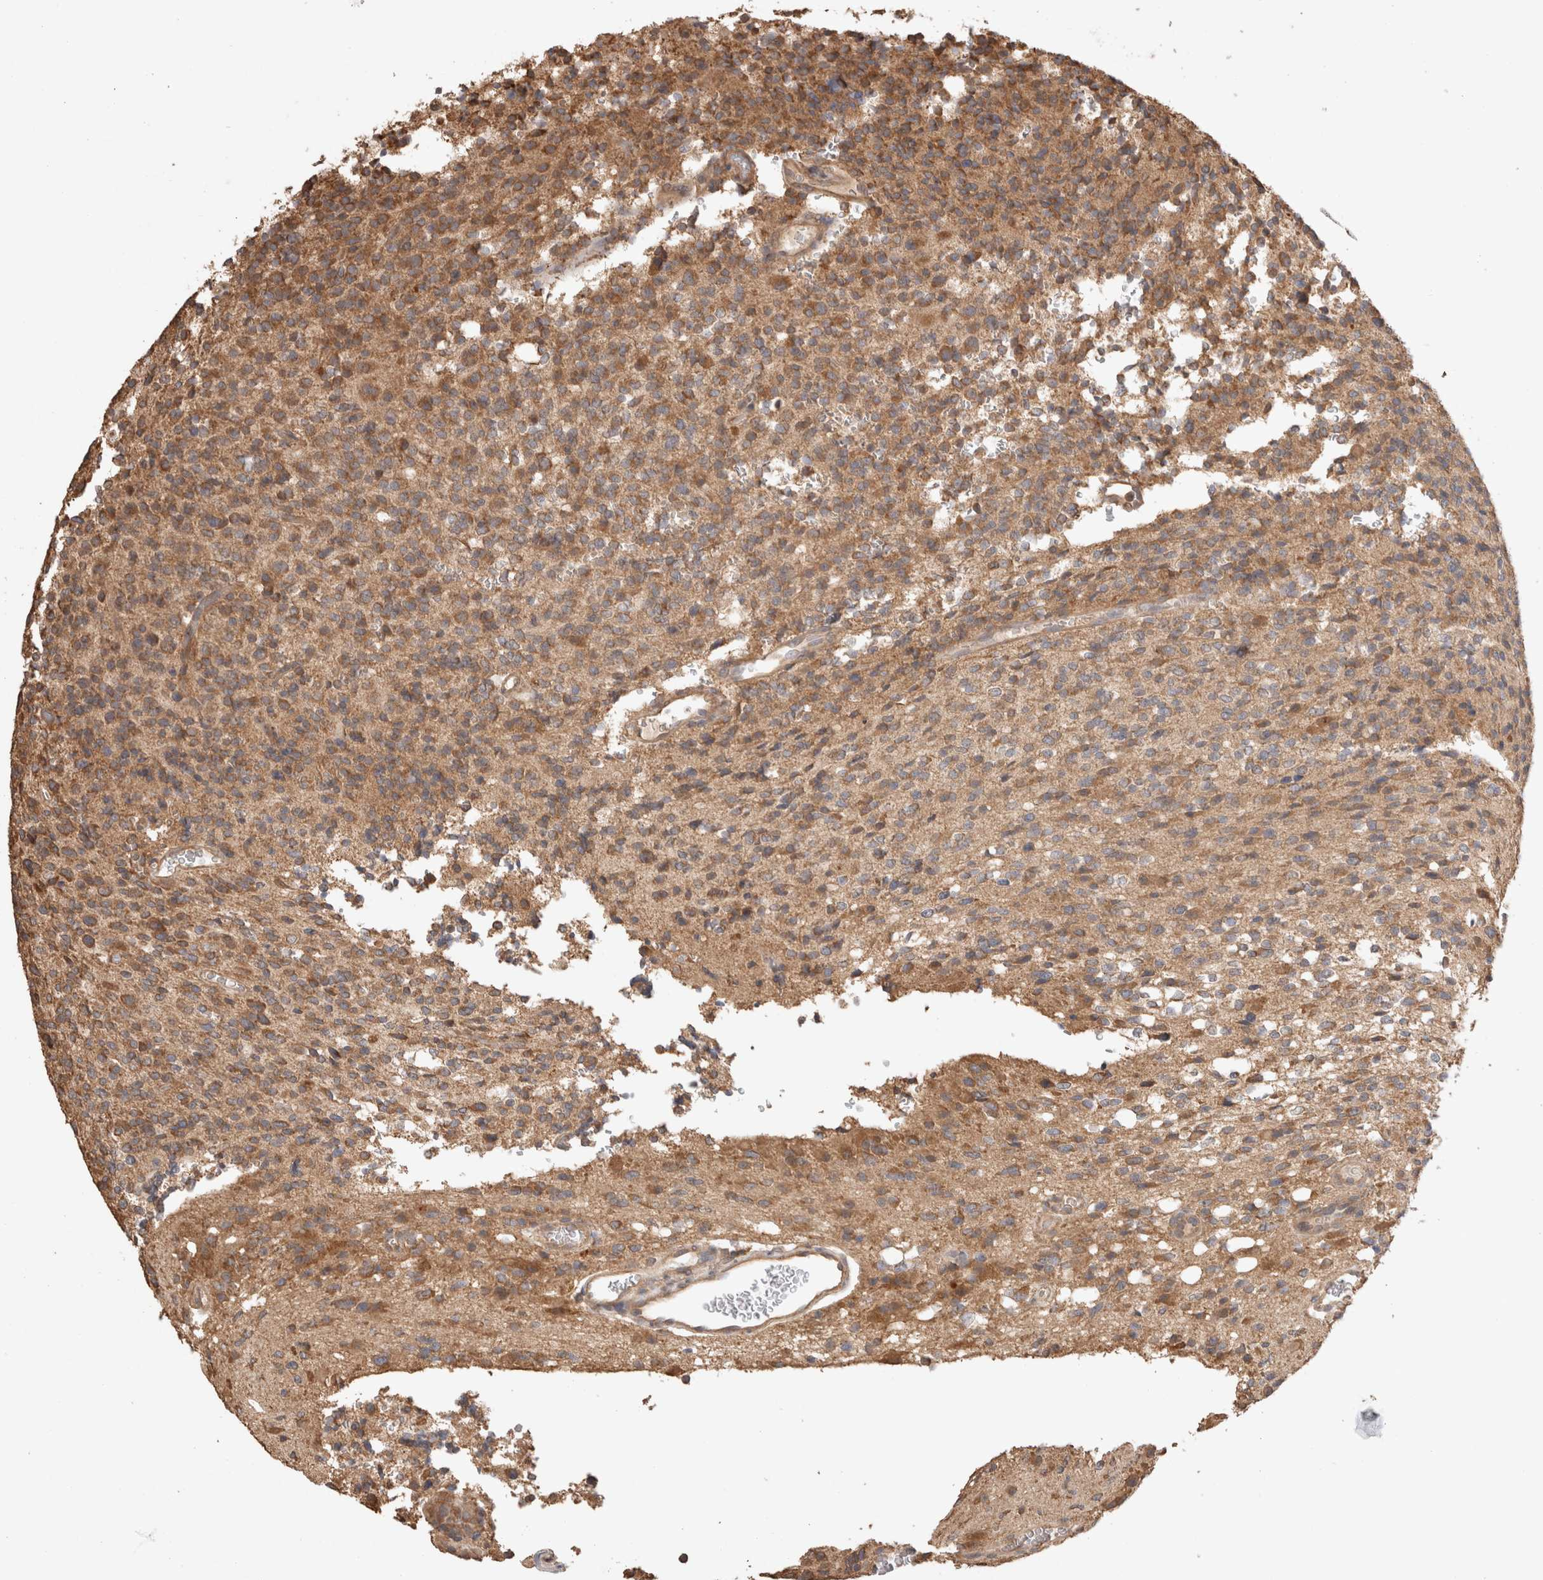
{"staining": {"intensity": "moderate", "quantity": "25%-75%", "location": "cytoplasmic/membranous"}, "tissue": "glioma", "cell_type": "Tumor cells", "image_type": "cancer", "snomed": [{"axis": "morphology", "description": "Glioma, malignant, High grade"}, {"axis": "topography", "description": "Brain"}], "caption": "Protein staining reveals moderate cytoplasmic/membranous expression in about 25%-75% of tumor cells in glioma. Using DAB (brown) and hematoxylin (blue) stains, captured at high magnification using brightfield microscopy.", "gene": "HROB", "patient": {"sex": "male", "age": 34}}